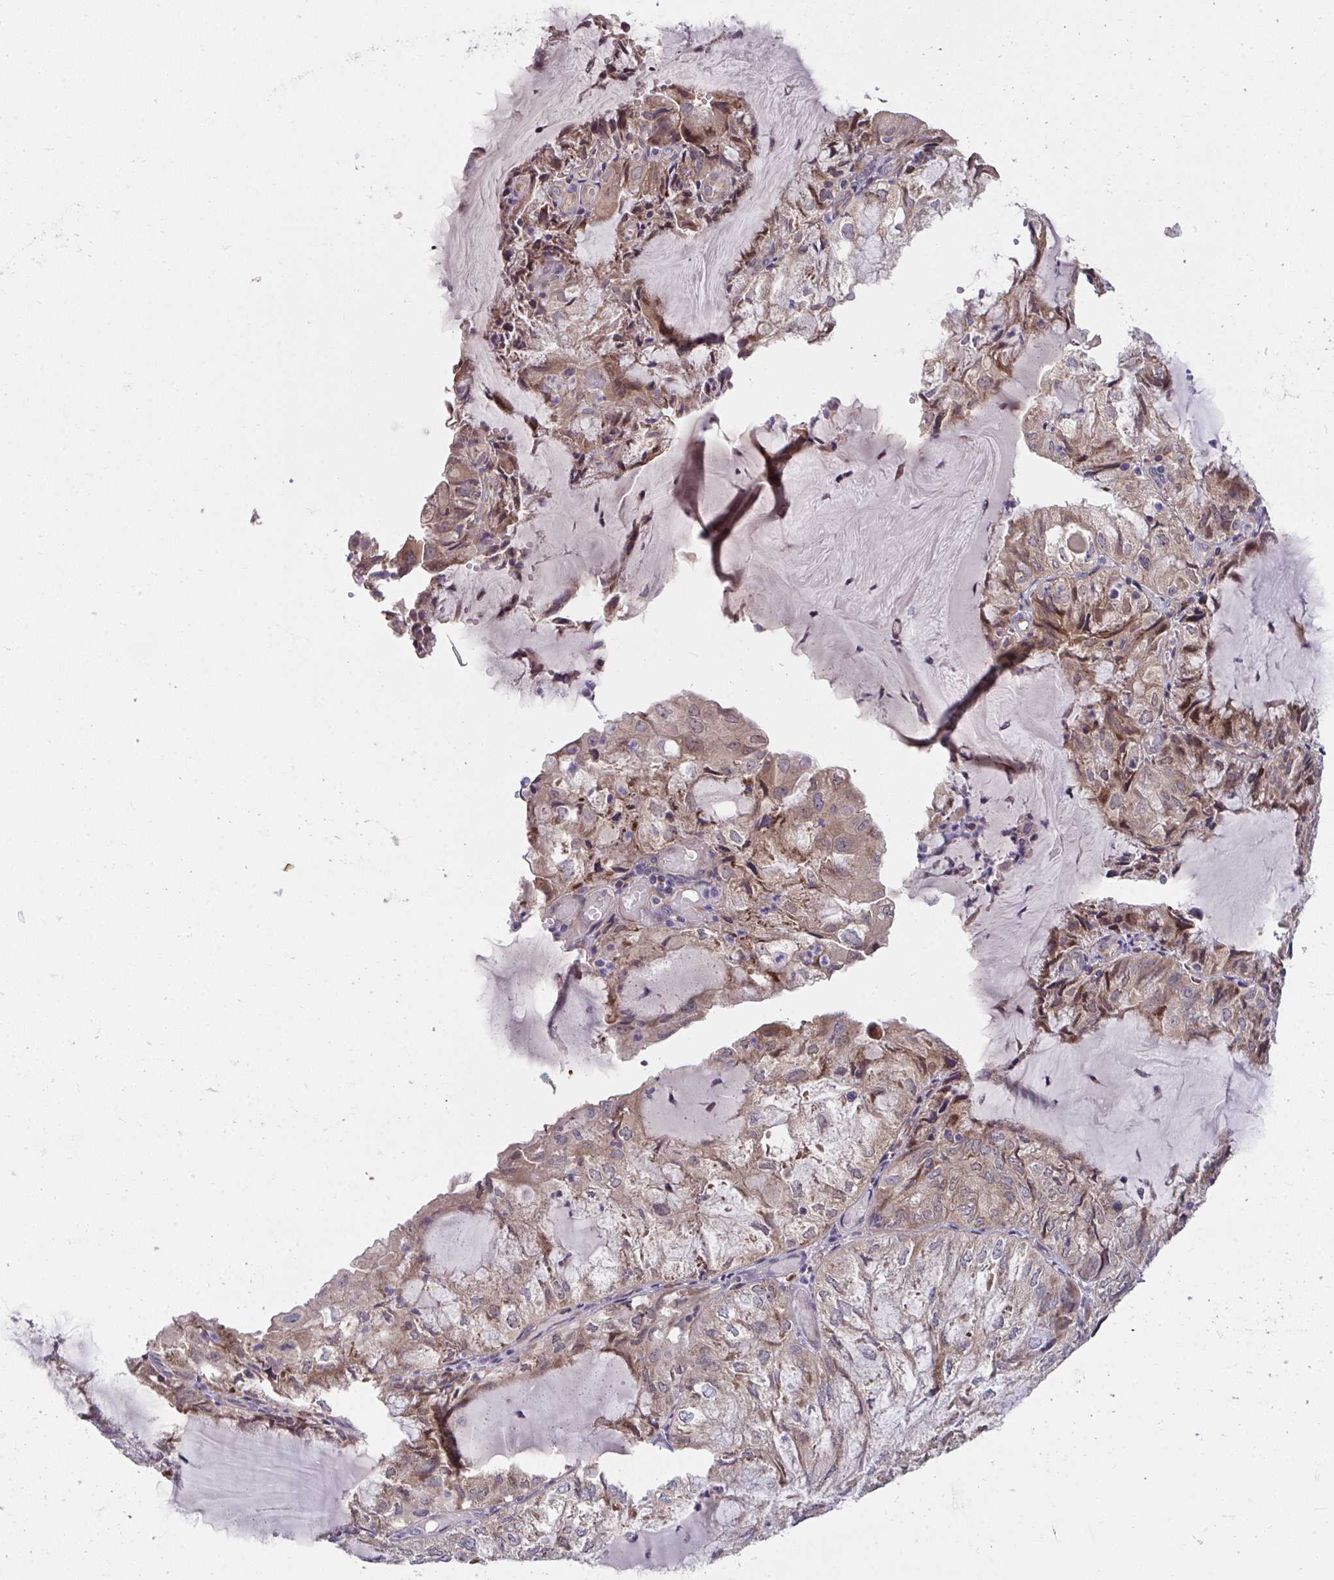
{"staining": {"intensity": "moderate", "quantity": ">75%", "location": "cytoplasmic/membranous"}, "tissue": "endometrial cancer", "cell_type": "Tumor cells", "image_type": "cancer", "snomed": [{"axis": "morphology", "description": "Adenocarcinoma, NOS"}, {"axis": "topography", "description": "Endometrium"}], "caption": "Immunohistochemical staining of endometrial adenocarcinoma displays medium levels of moderate cytoplasmic/membranous positivity in about >75% of tumor cells. (IHC, brightfield microscopy, high magnification).", "gene": "SUSD4", "patient": {"sex": "female", "age": 81}}